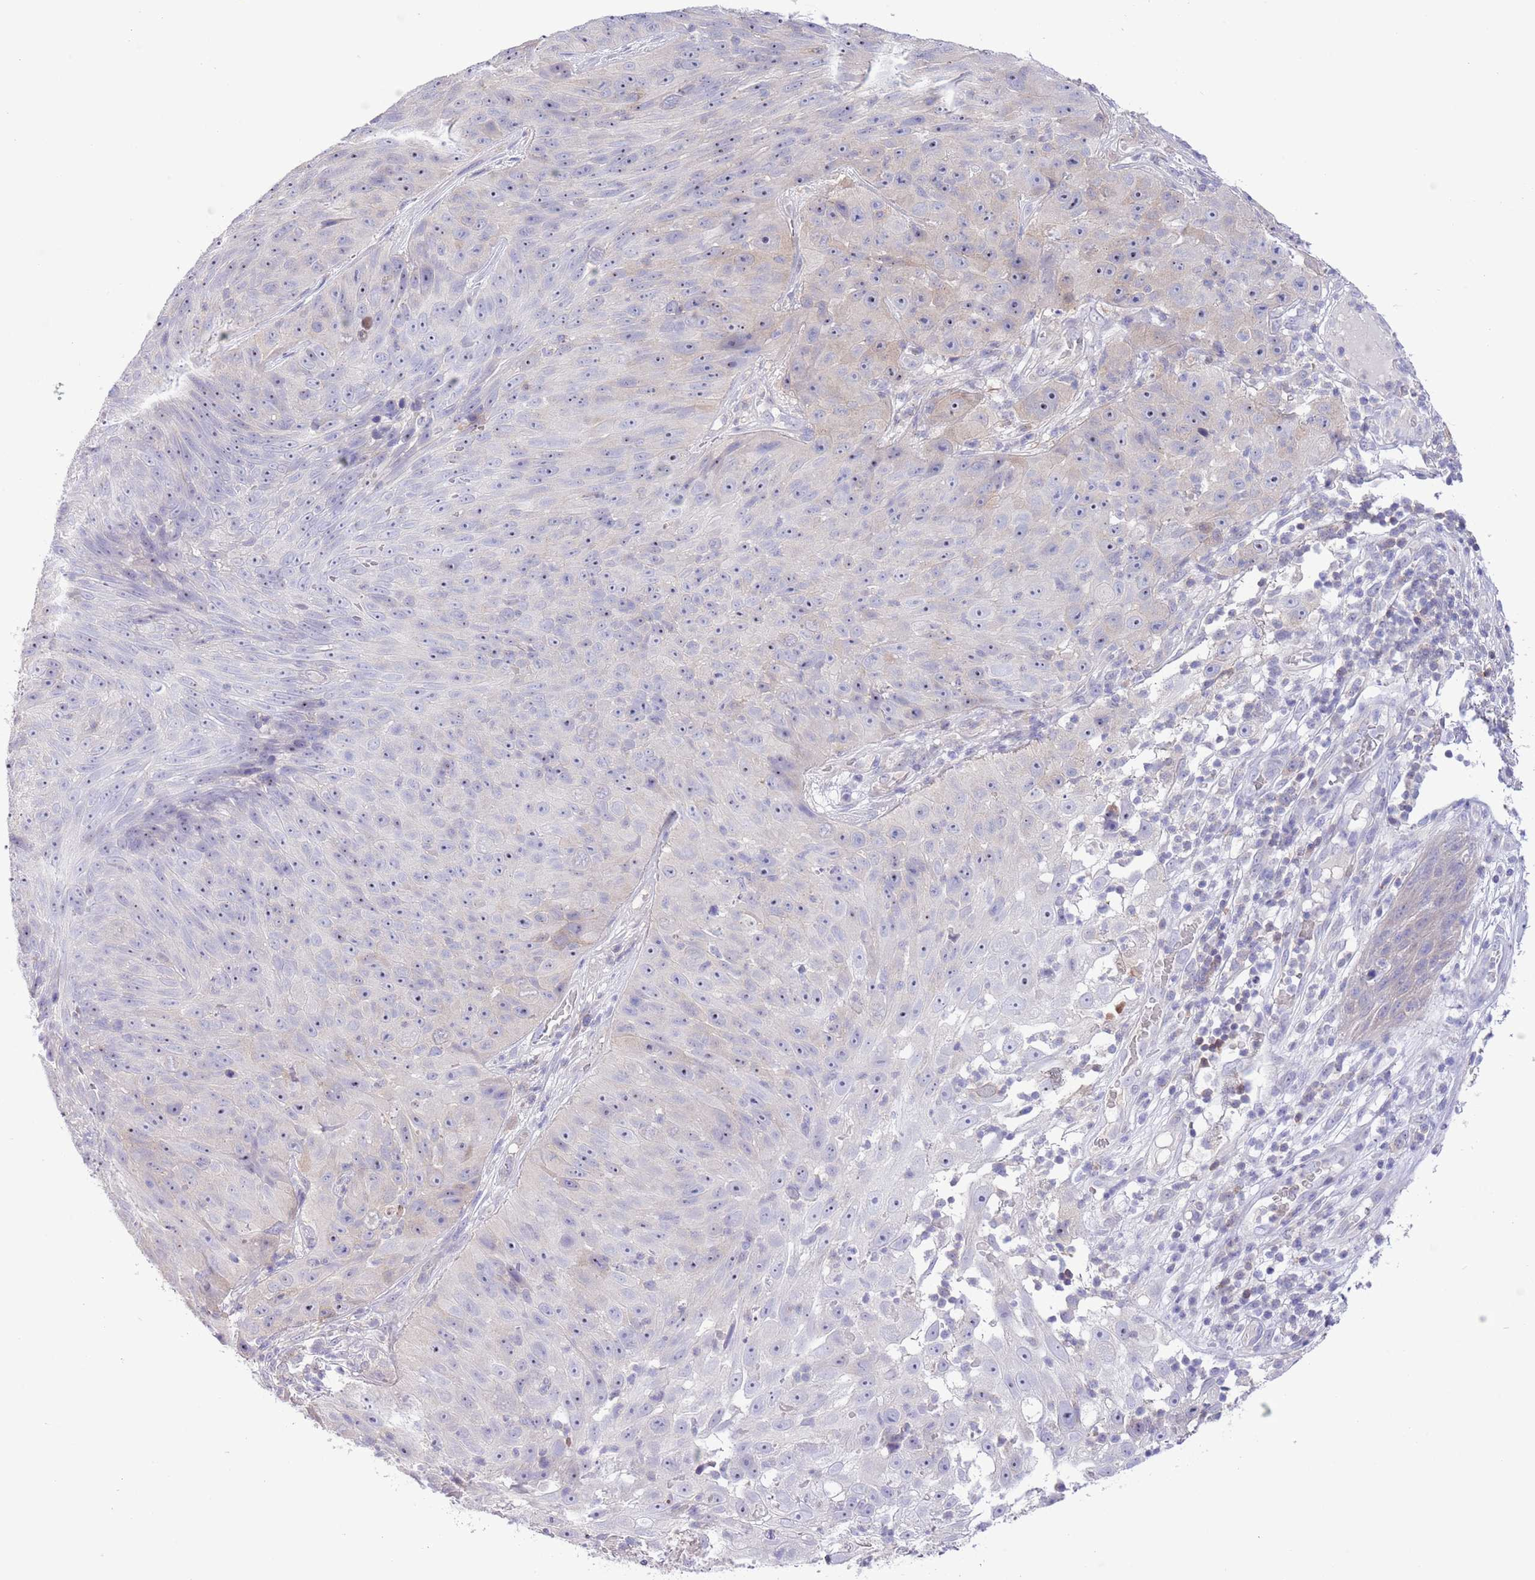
{"staining": {"intensity": "weak", "quantity": "<25%", "location": "cytoplasmic/membranous"}, "tissue": "skin cancer", "cell_type": "Tumor cells", "image_type": "cancer", "snomed": [{"axis": "morphology", "description": "Squamous cell carcinoma, NOS"}, {"axis": "topography", "description": "Skin"}], "caption": "IHC photomicrograph of human squamous cell carcinoma (skin) stained for a protein (brown), which exhibits no staining in tumor cells.", "gene": "PRR32", "patient": {"sex": "female", "age": 87}}